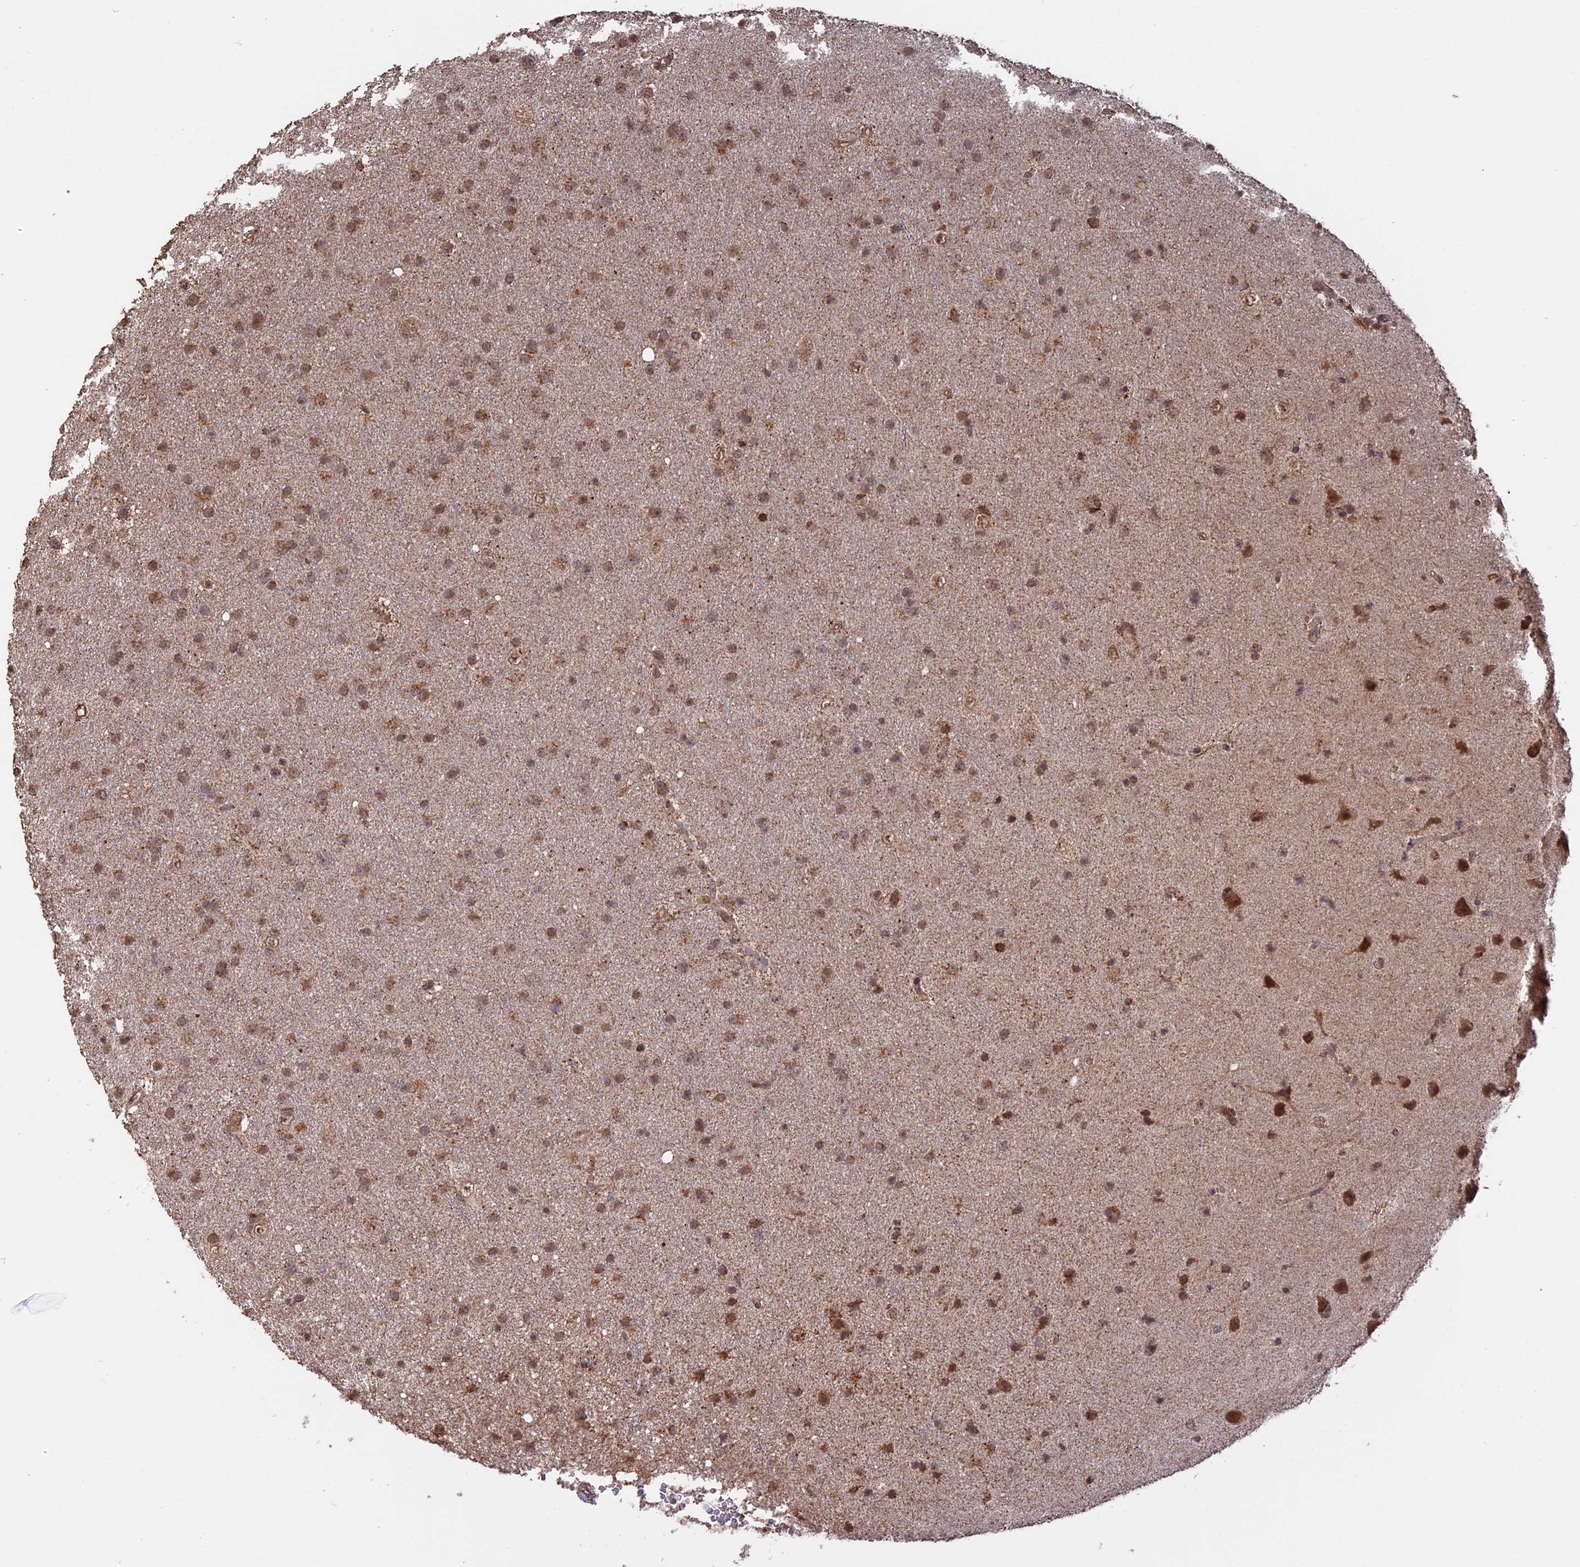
{"staining": {"intensity": "moderate", "quantity": ">75%", "location": "cytoplasmic/membranous"}, "tissue": "glioma", "cell_type": "Tumor cells", "image_type": "cancer", "snomed": [{"axis": "morphology", "description": "Glioma, malignant, Low grade"}, {"axis": "topography", "description": "Cerebral cortex"}], "caption": "Immunohistochemistry (IHC) staining of malignant glioma (low-grade), which reveals medium levels of moderate cytoplasmic/membranous staining in about >75% of tumor cells indicating moderate cytoplasmic/membranous protein staining. The staining was performed using DAB (3,3'-diaminobenzidine) (brown) for protein detection and nuclei were counterstained in hematoxylin (blue).", "gene": "FAM210B", "patient": {"sex": "female", "age": 39}}